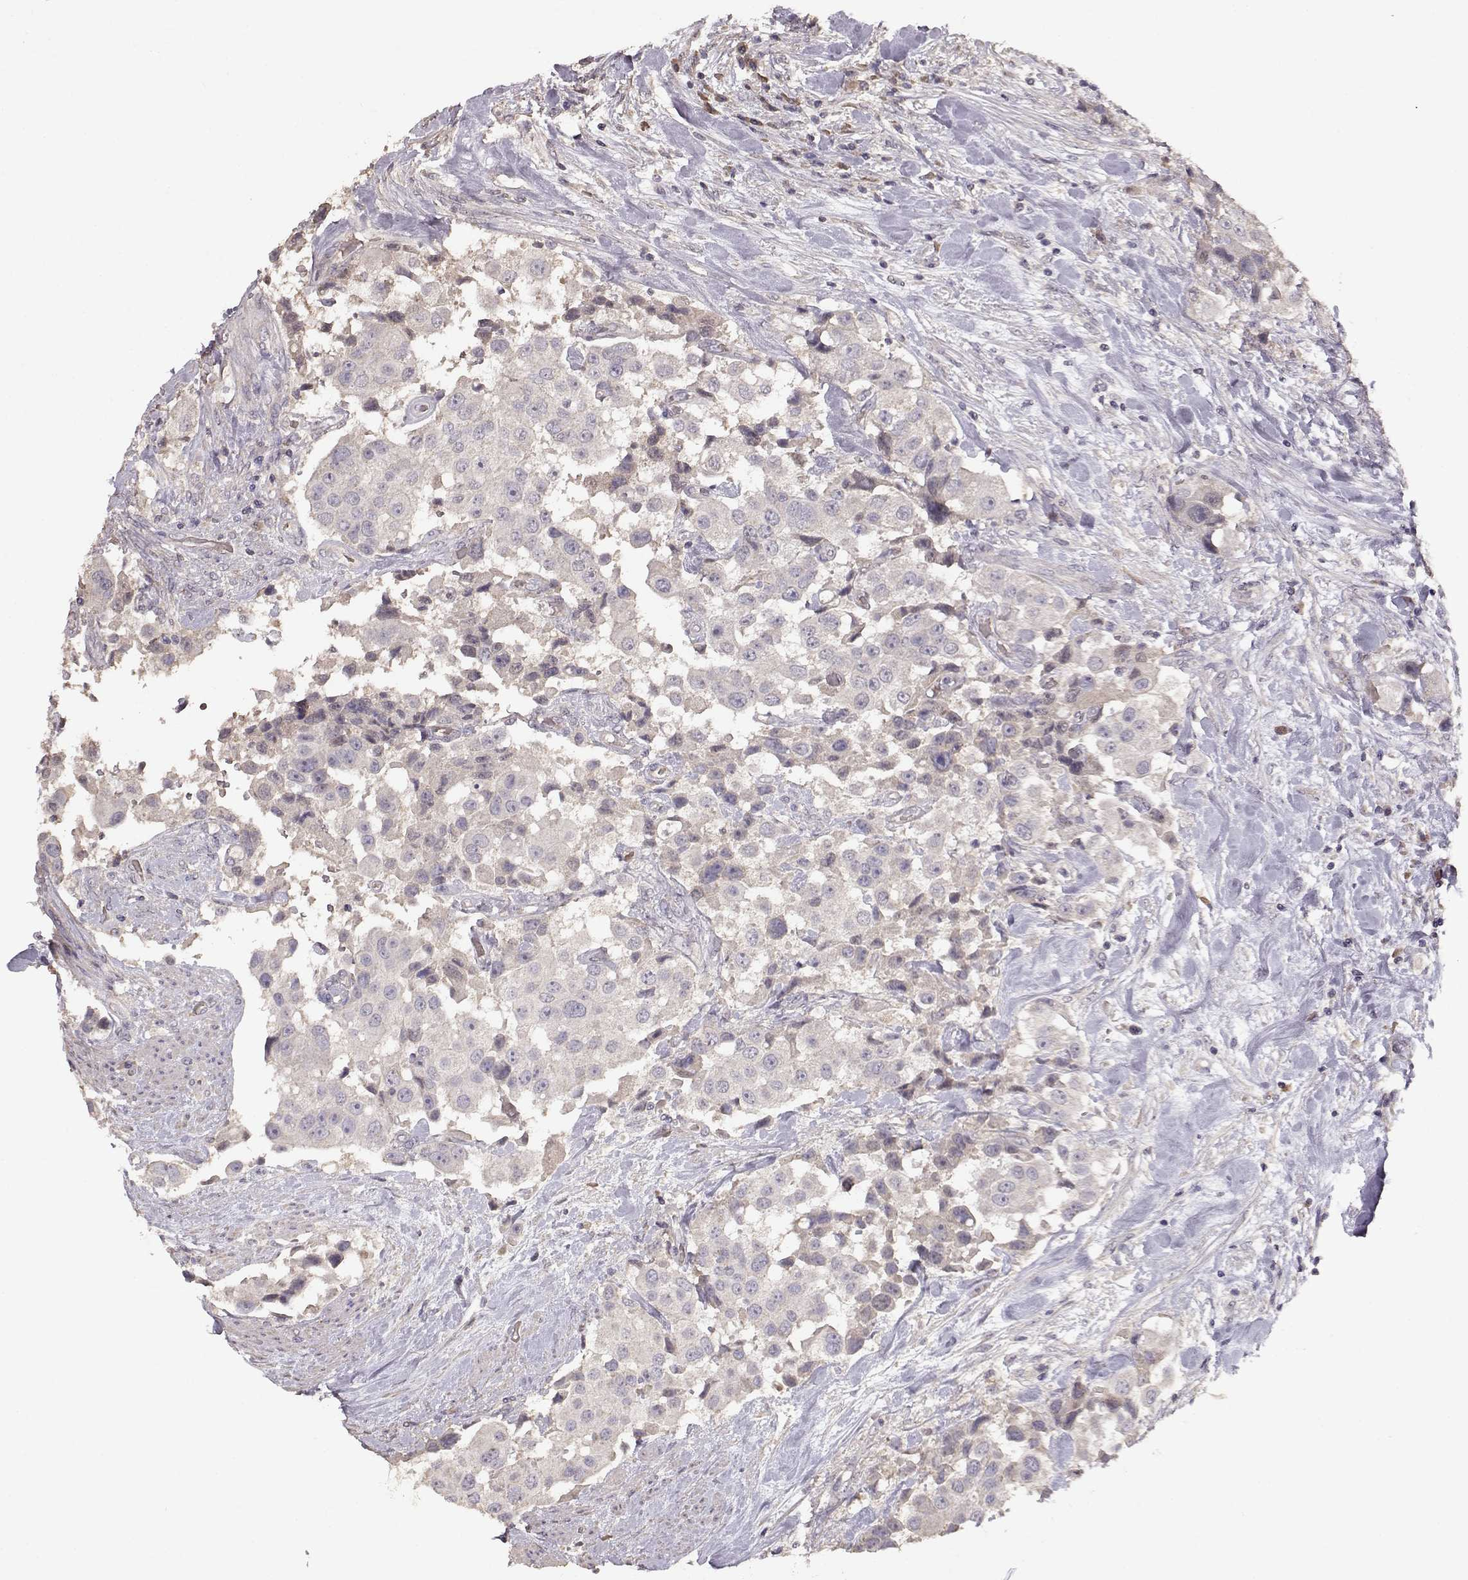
{"staining": {"intensity": "negative", "quantity": "none", "location": "none"}, "tissue": "urothelial cancer", "cell_type": "Tumor cells", "image_type": "cancer", "snomed": [{"axis": "morphology", "description": "Urothelial carcinoma, High grade"}, {"axis": "topography", "description": "Urinary bladder"}], "caption": "IHC micrograph of urothelial cancer stained for a protein (brown), which displays no staining in tumor cells. (DAB (3,3'-diaminobenzidine) IHC visualized using brightfield microscopy, high magnification).", "gene": "PMCH", "patient": {"sex": "female", "age": 64}}